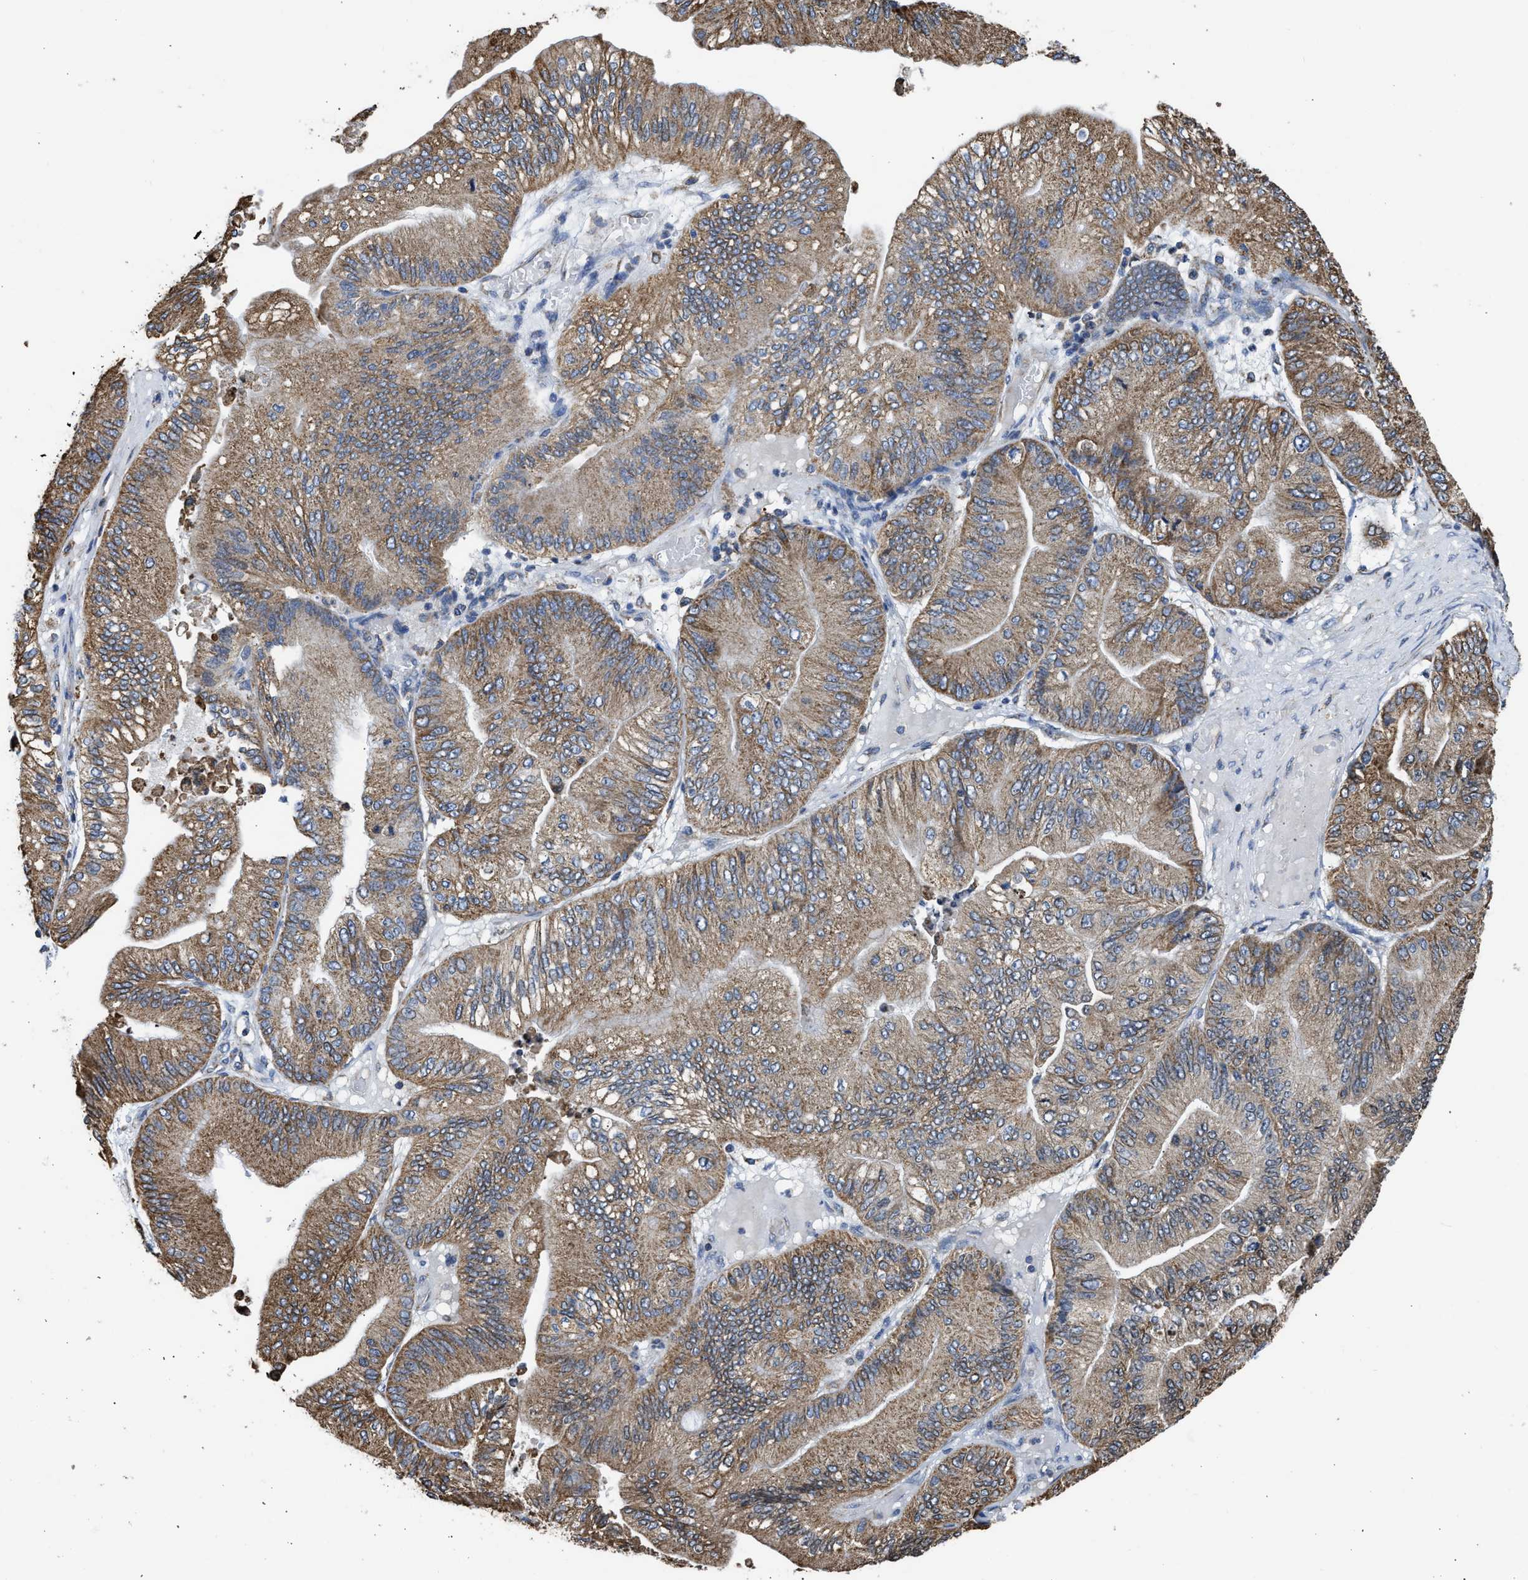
{"staining": {"intensity": "moderate", "quantity": ">75%", "location": "cytoplasmic/membranous"}, "tissue": "ovarian cancer", "cell_type": "Tumor cells", "image_type": "cancer", "snomed": [{"axis": "morphology", "description": "Cystadenocarcinoma, mucinous, NOS"}, {"axis": "topography", "description": "Ovary"}], "caption": "Ovarian cancer was stained to show a protein in brown. There is medium levels of moderate cytoplasmic/membranous staining in approximately >75% of tumor cells. The protein of interest is stained brown, and the nuclei are stained in blue (DAB (3,3'-diaminobenzidine) IHC with brightfield microscopy, high magnification).", "gene": "CYCS", "patient": {"sex": "female", "age": 61}}